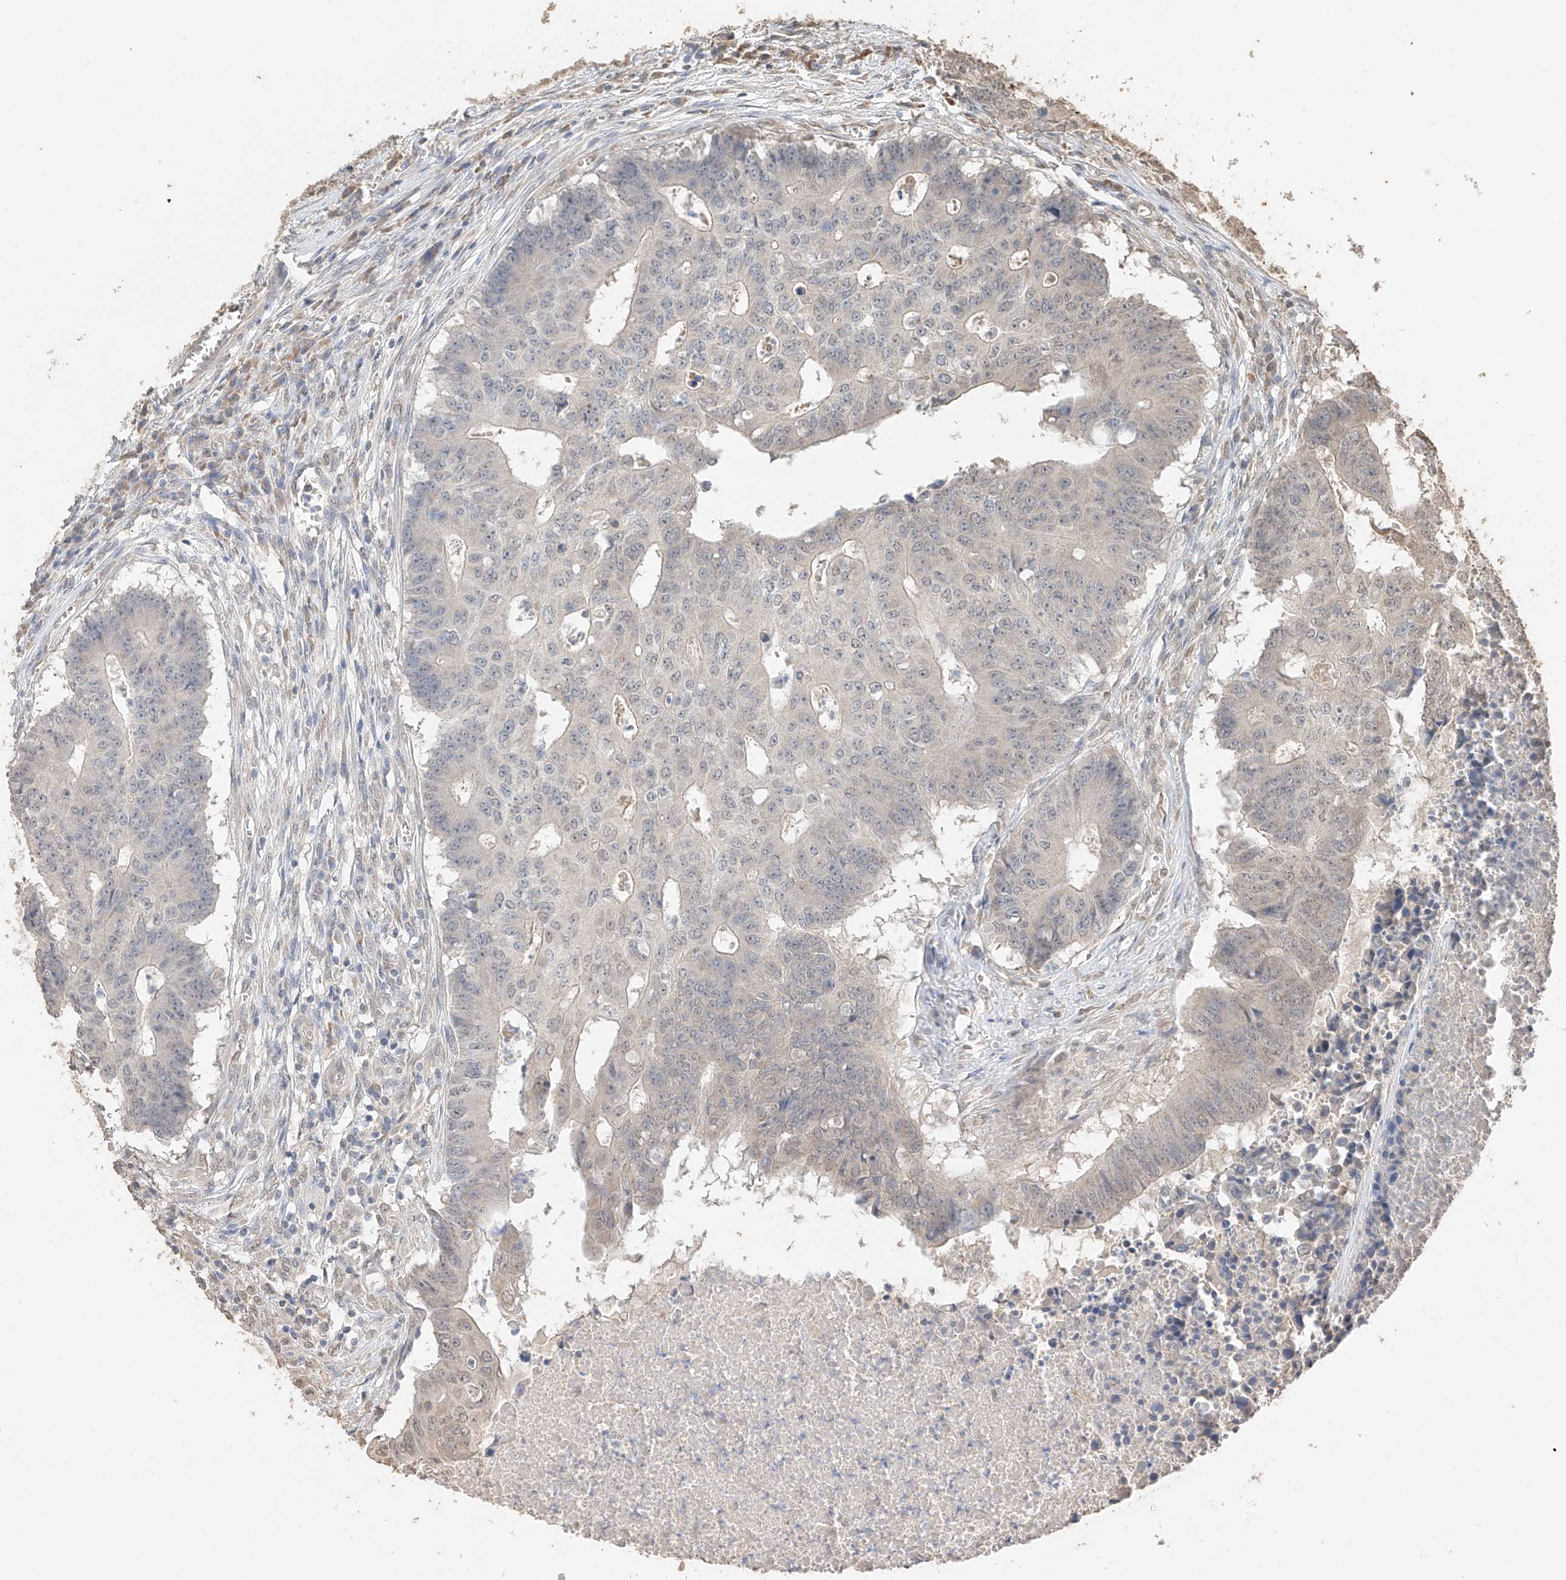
{"staining": {"intensity": "weak", "quantity": "<25%", "location": "nuclear"}, "tissue": "colorectal cancer", "cell_type": "Tumor cells", "image_type": "cancer", "snomed": [{"axis": "morphology", "description": "Adenocarcinoma, NOS"}, {"axis": "topography", "description": "Colon"}], "caption": "A high-resolution photomicrograph shows immunohistochemistry staining of colorectal adenocarcinoma, which reveals no significant staining in tumor cells.", "gene": "IL22RA2", "patient": {"sex": "male", "age": 87}}